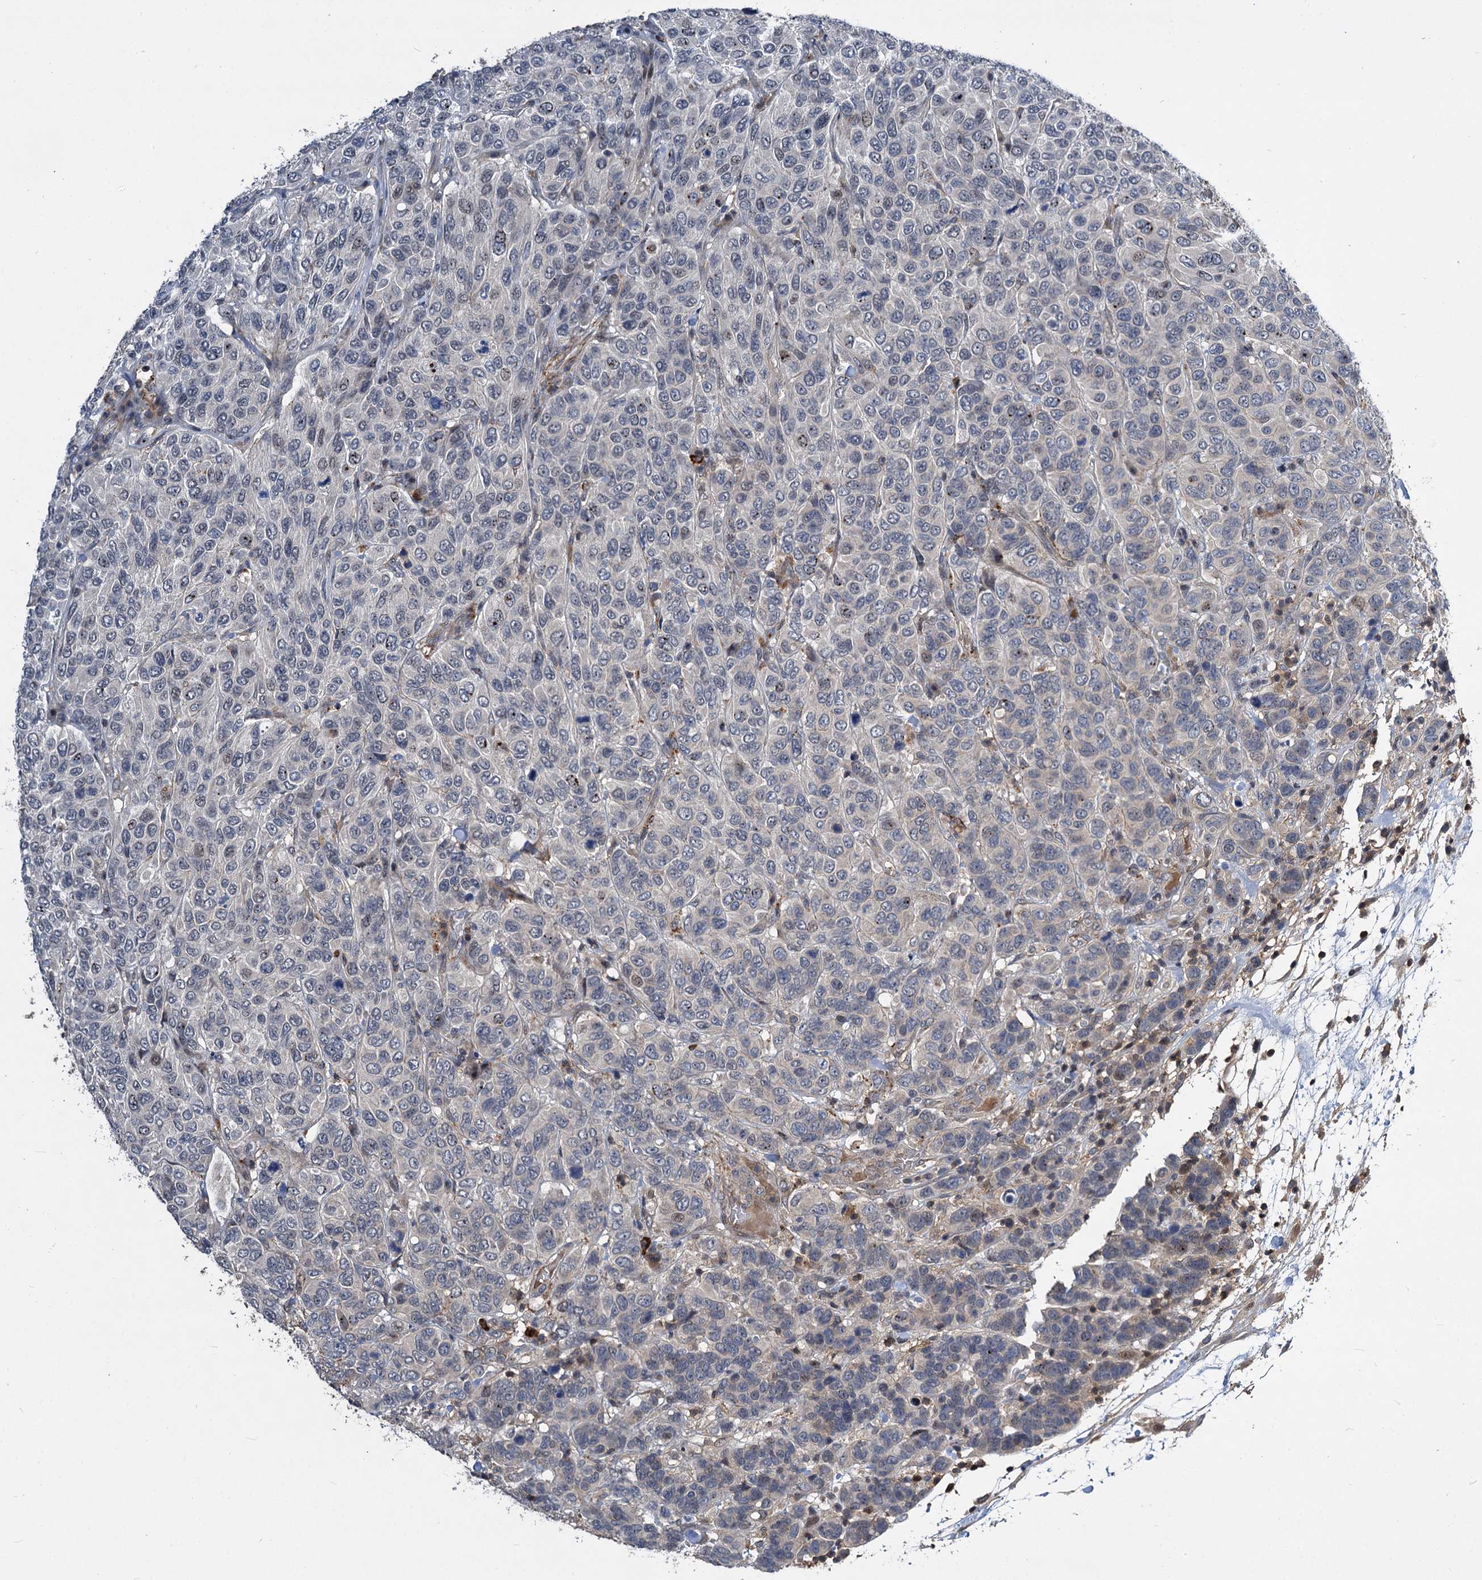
{"staining": {"intensity": "negative", "quantity": "none", "location": "none"}, "tissue": "breast cancer", "cell_type": "Tumor cells", "image_type": "cancer", "snomed": [{"axis": "morphology", "description": "Duct carcinoma"}, {"axis": "topography", "description": "Breast"}], "caption": "Tumor cells show no significant protein positivity in breast cancer (intraductal carcinoma).", "gene": "ATG101", "patient": {"sex": "female", "age": 55}}